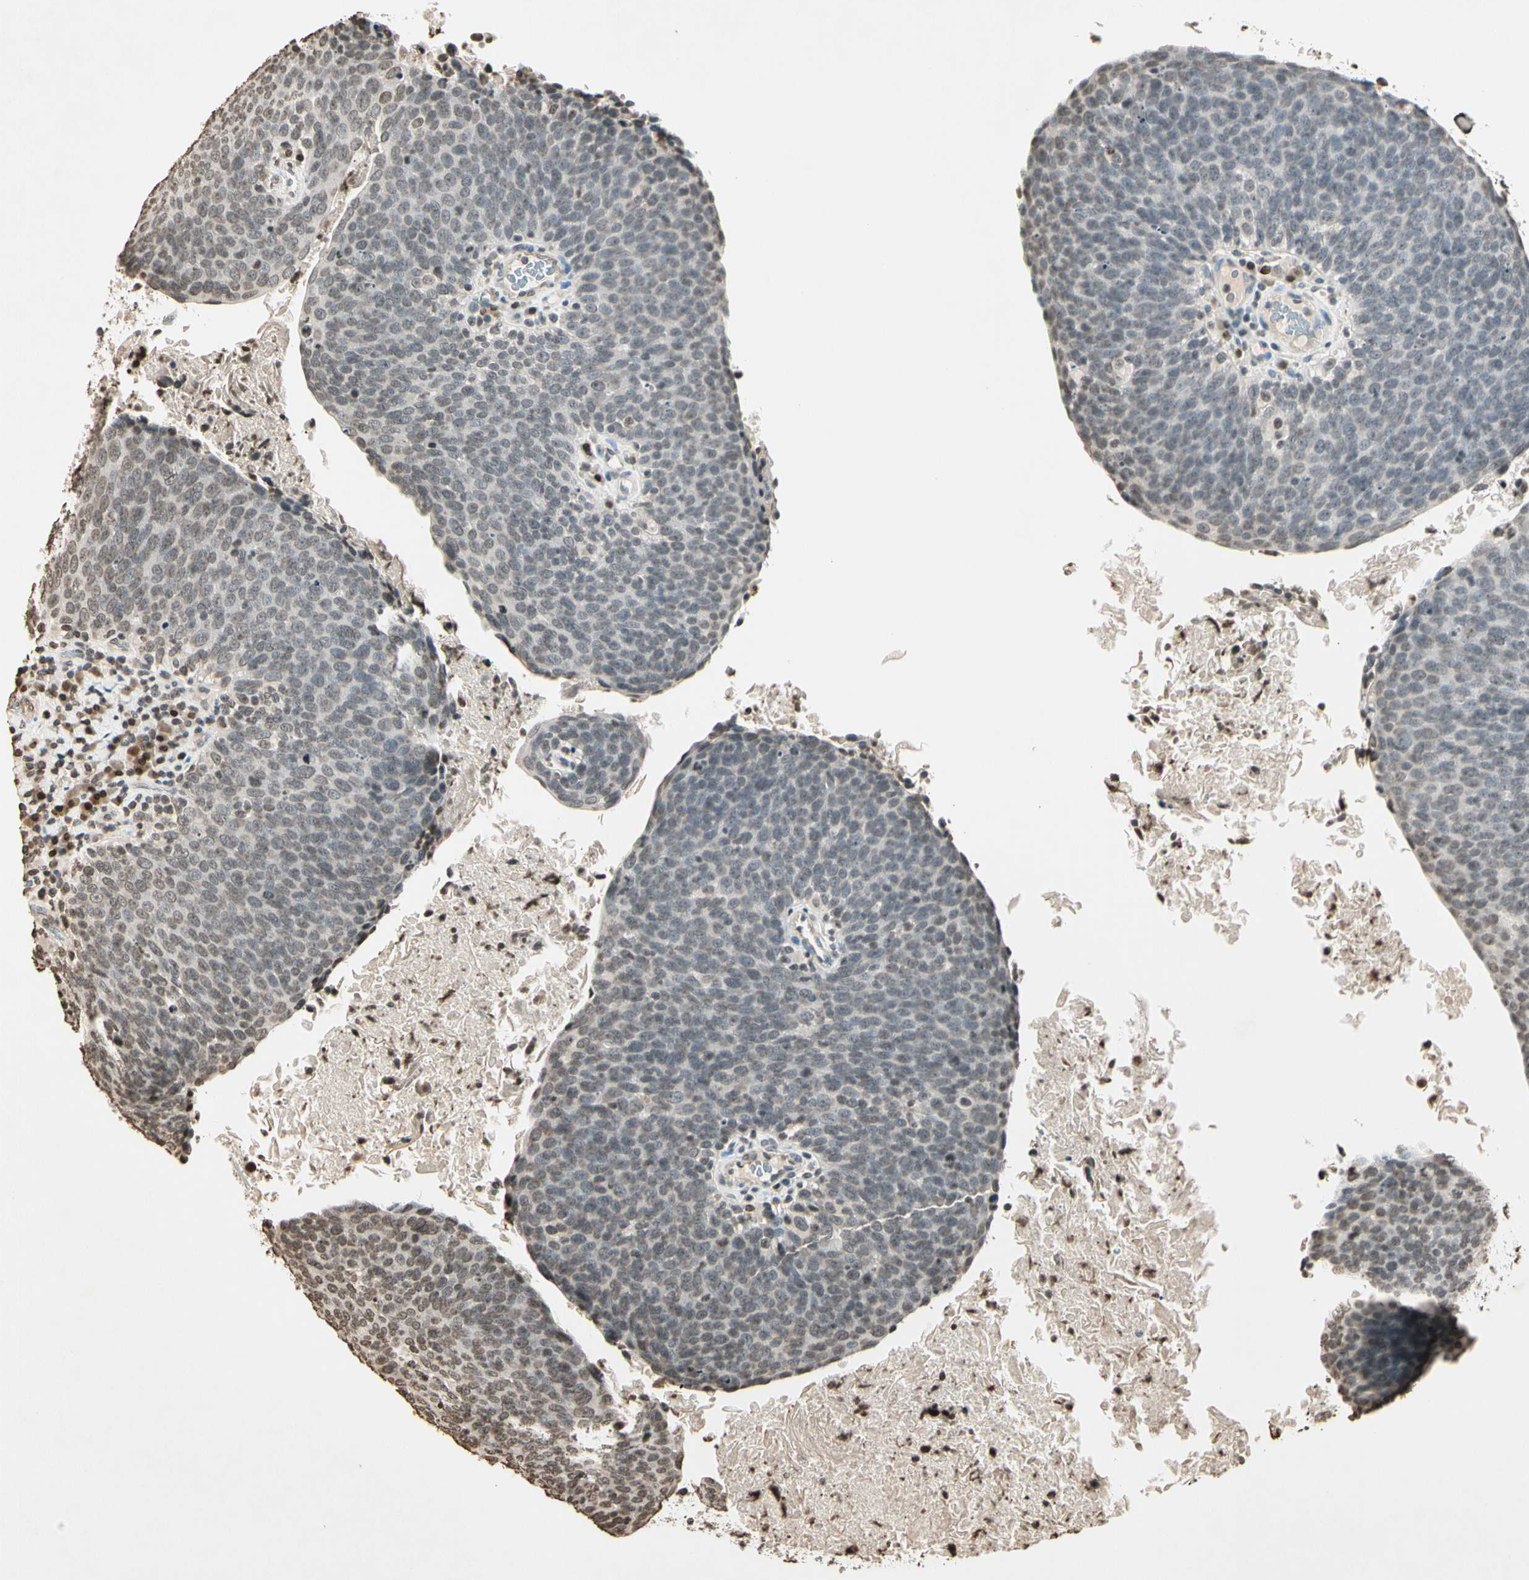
{"staining": {"intensity": "weak", "quantity": "25%-75%", "location": "nuclear"}, "tissue": "head and neck cancer", "cell_type": "Tumor cells", "image_type": "cancer", "snomed": [{"axis": "morphology", "description": "Squamous cell carcinoma, NOS"}, {"axis": "morphology", "description": "Squamous cell carcinoma, metastatic, NOS"}, {"axis": "topography", "description": "Lymph node"}, {"axis": "topography", "description": "Head-Neck"}], "caption": "IHC (DAB (3,3'-diaminobenzidine)) staining of head and neck cancer exhibits weak nuclear protein staining in about 25%-75% of tumor cells.", "gene": "TOP1", "patient": {"sex": "male", "age": 62}}